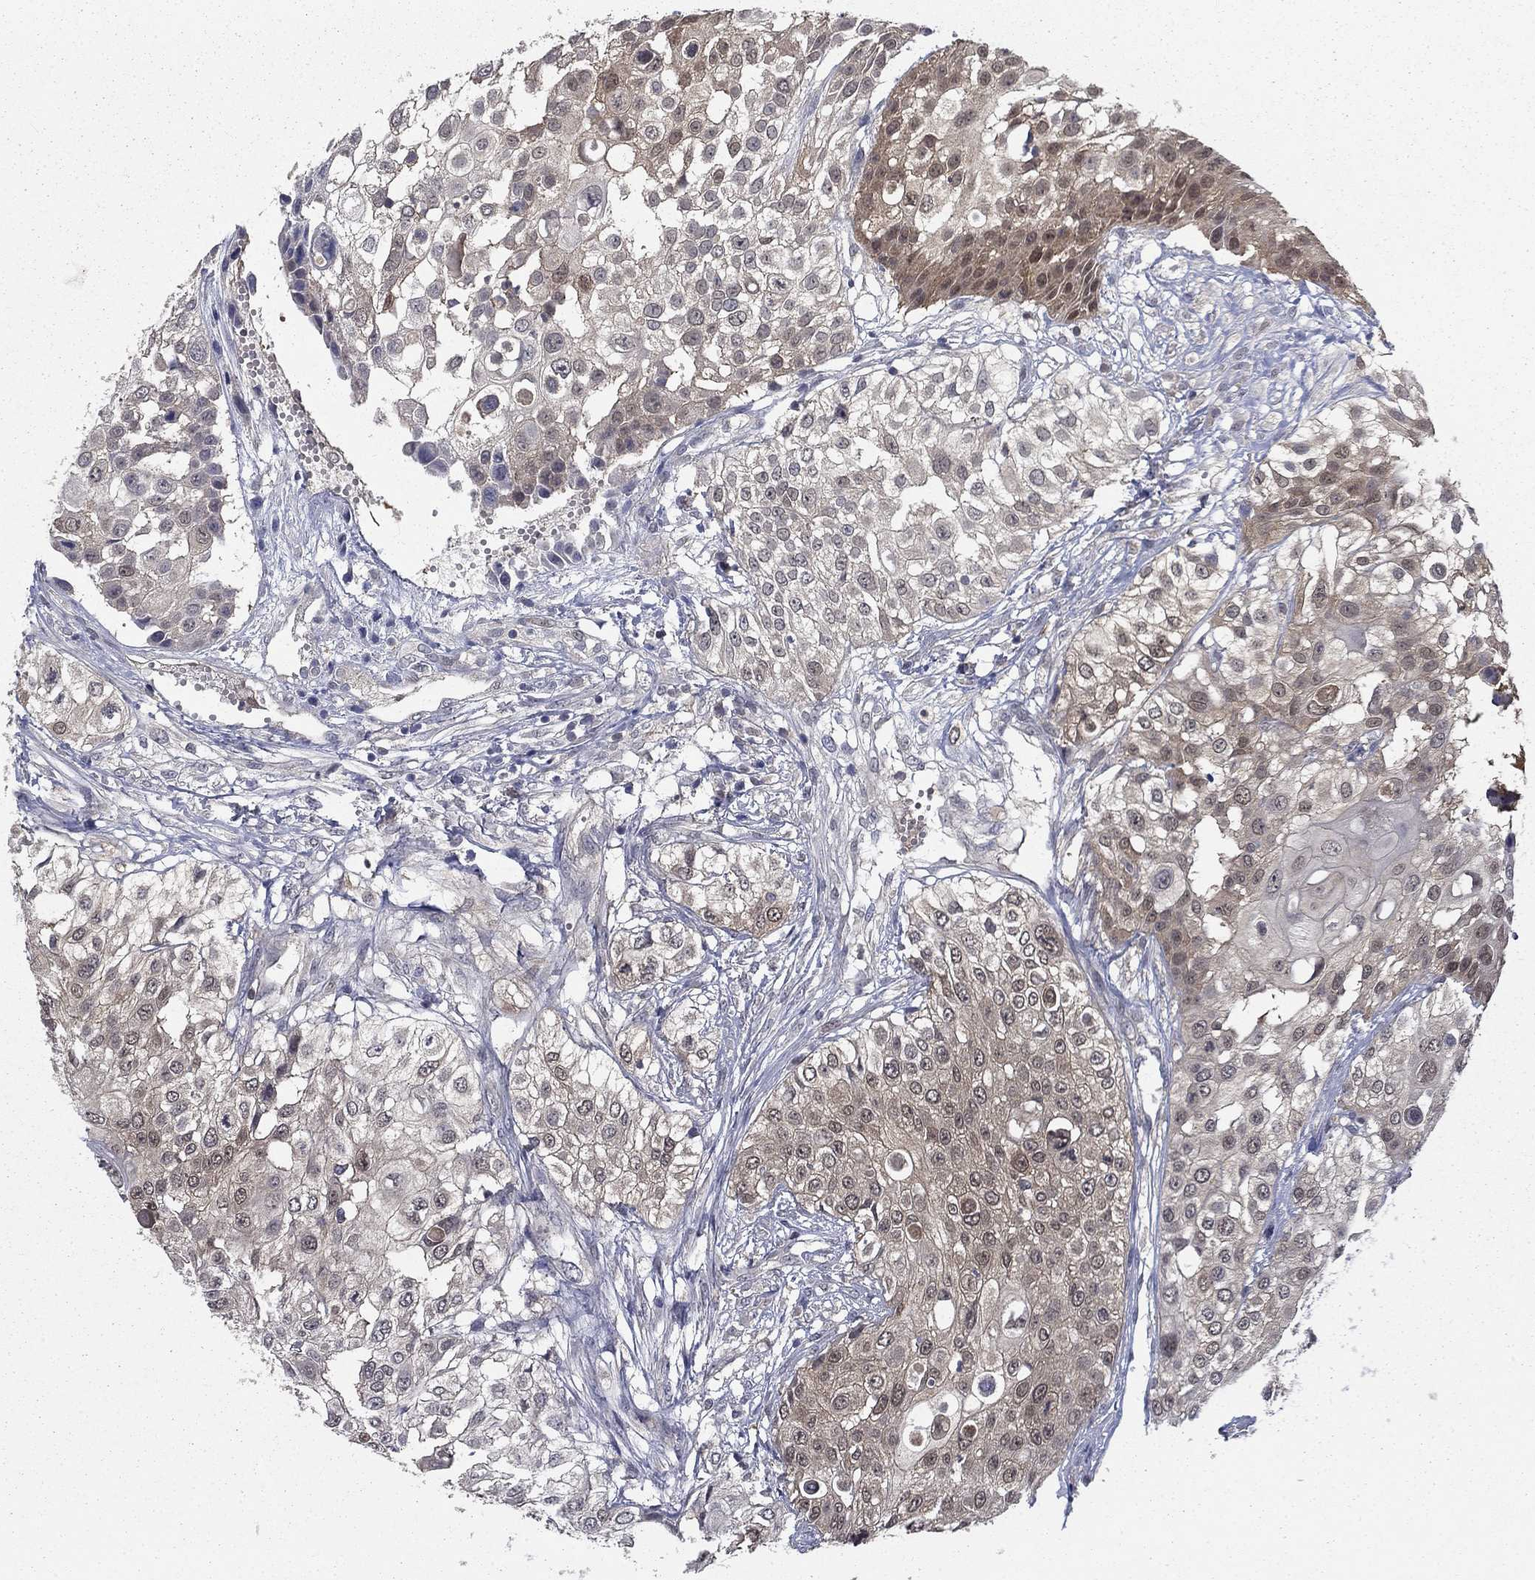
{"staining": {"intensity": "negative", "quantity": "none", "location": "none"}, "tissue": "urothelial cancer", "cell_type": "Tumor cells", "image_type": "cancer", "snomed": [{"axis": "morphology", "description": "Urothelial carcinoma, High grade"}, {"axis": "topography", "description": "Urinary bladder"}], "caption": "Urothelial cancer was stained to show a protein in brown. There is no significant expression in tumor cells.", "gene": "NIT2", "patient": {"sex": "female", "age": 79}}